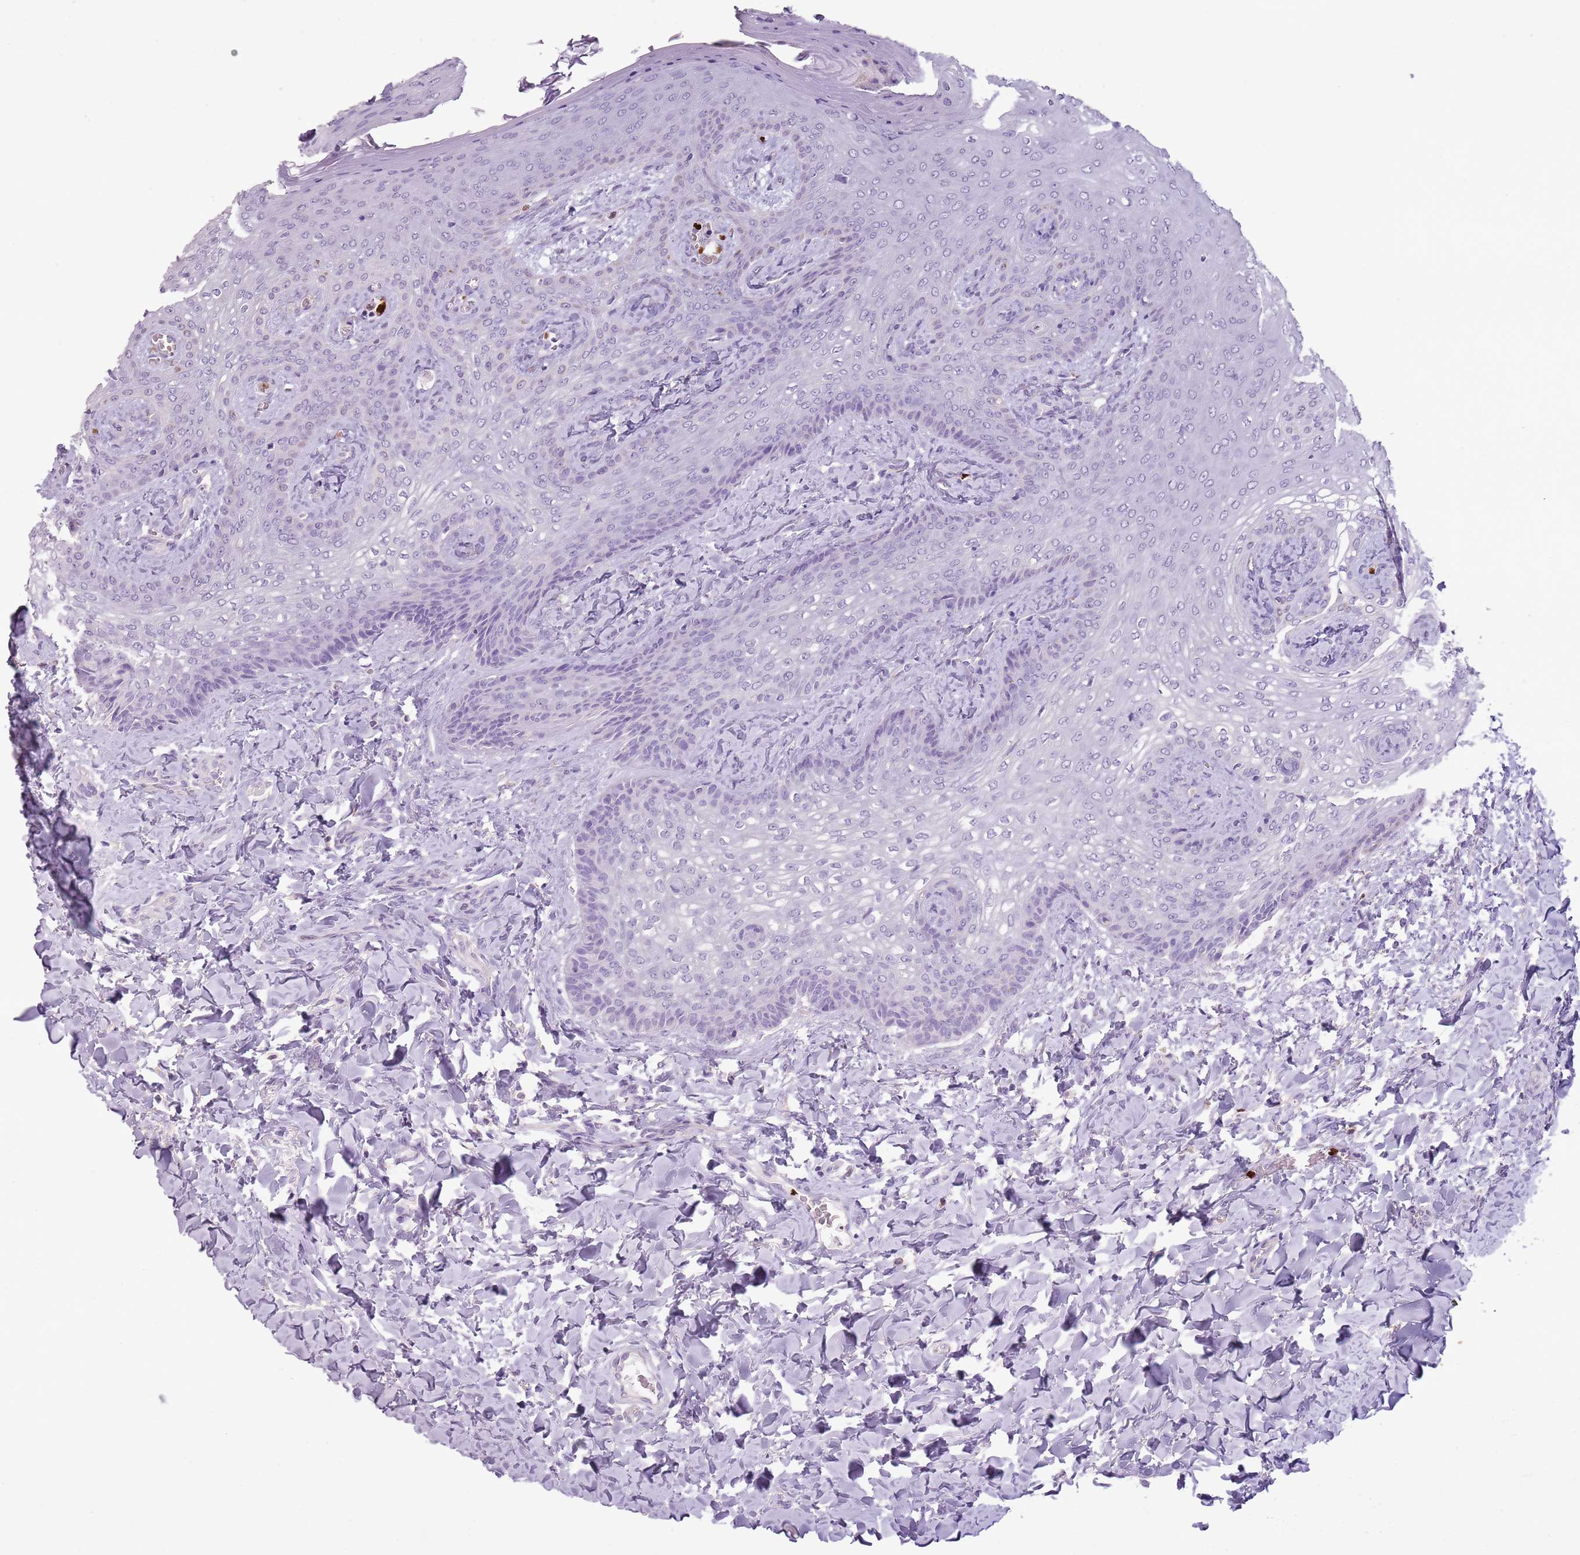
{"staining": {"intensity": "negative", "quantity": "none", "location": "none"}, "tissue": "breast cancer", "cell_type": "Tumor cells", "image_type": "cancer", "snomed": [{"axis": "morphology", "description": "Duct carcinoma"}, {"axis": "topography", "description": "Breast"}], "caption": "This is an IHC photomicrograph of human breast cancer. There is no positivity in tumor cells.", "gene": "CELF6", "patient": {"sex": "female", "age": 40}}